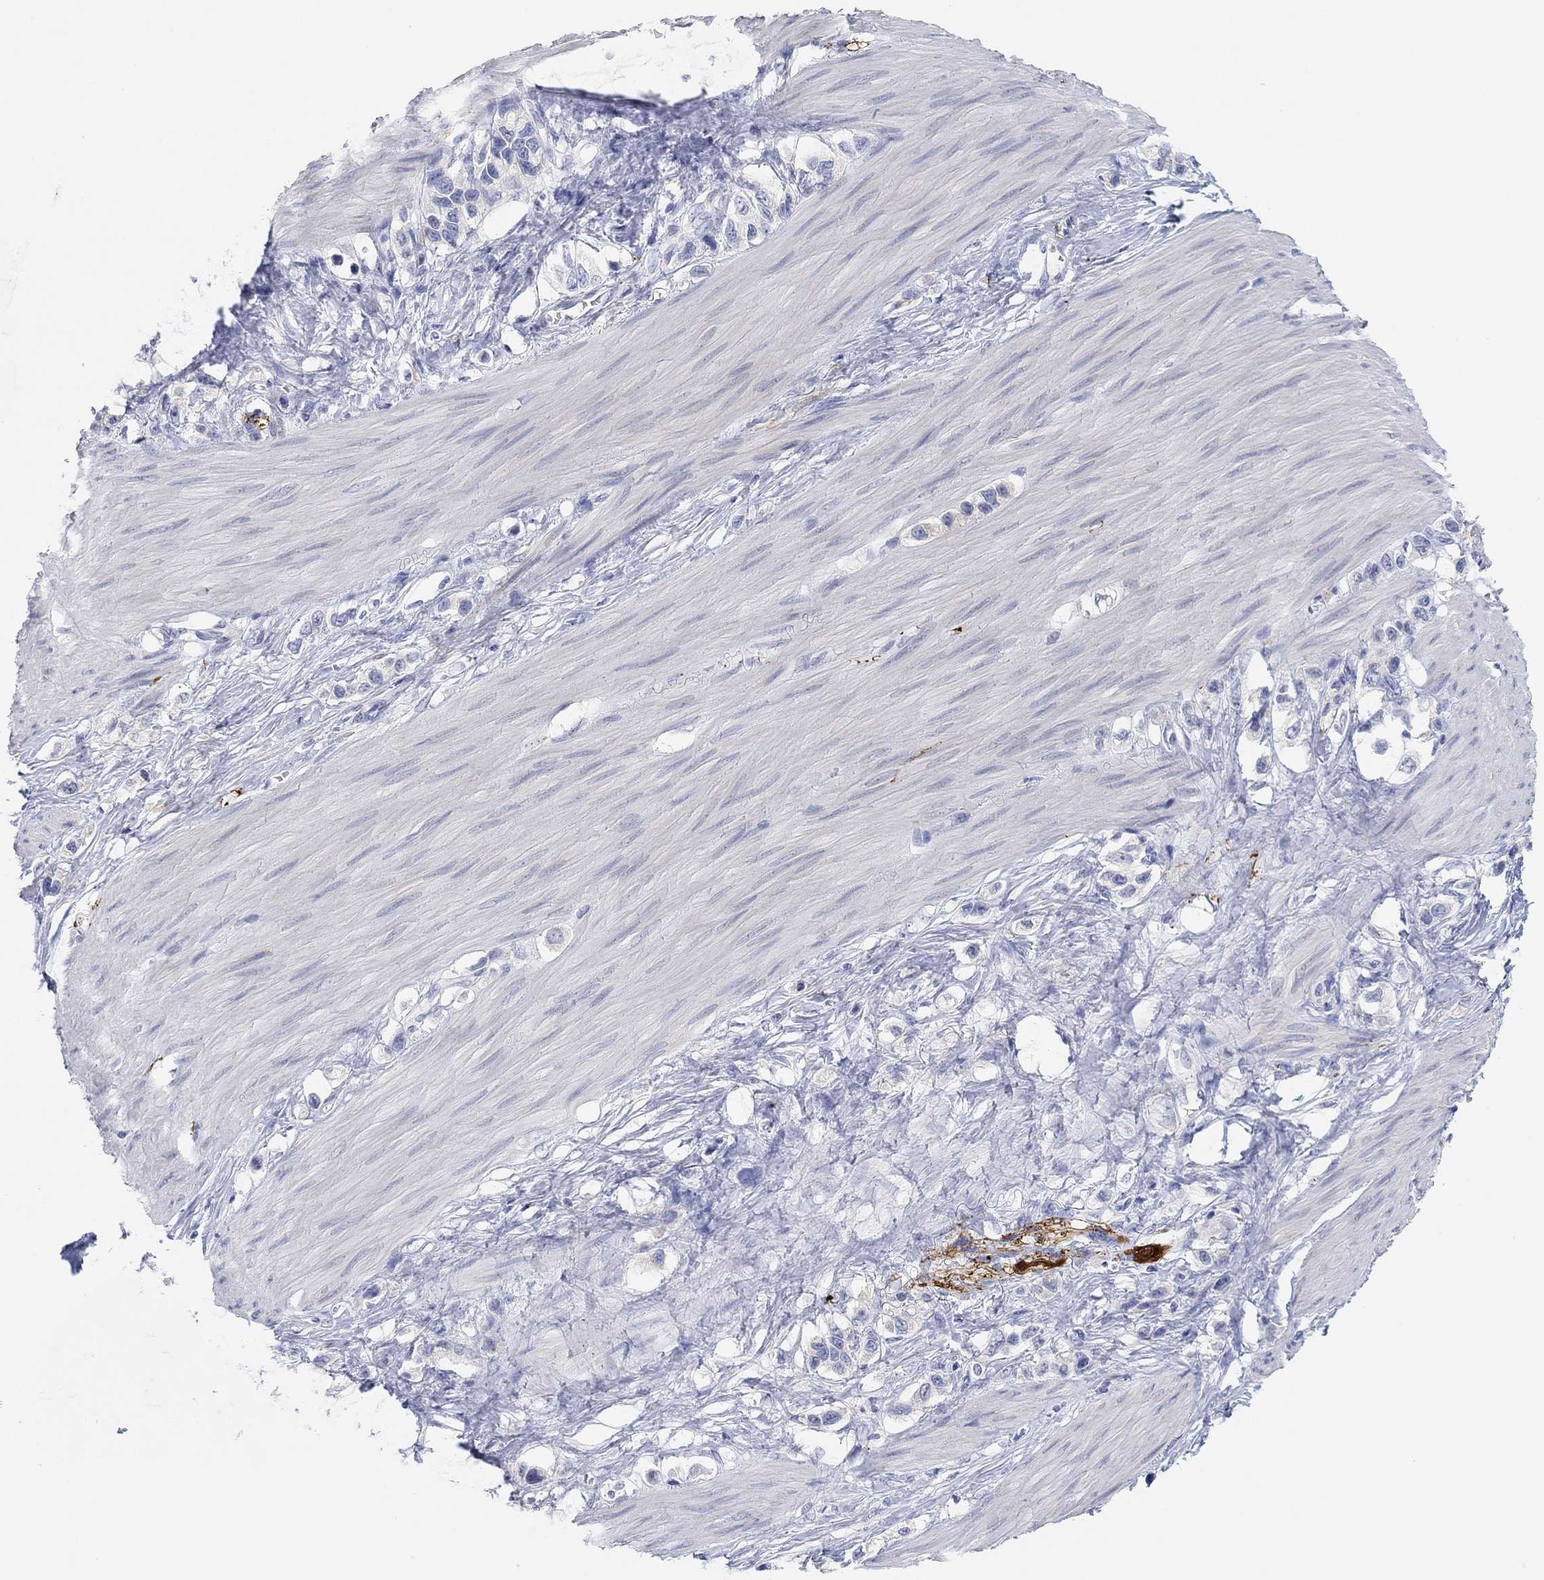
{"staining": {"intensity": "negative", "quantity": "none", "location": "none"}, "tissue": "stomach cancer", "cell_type": "Tumor cells", "image_type": "cancer", "snomed": [{"axis": "morphology", "description": "Normal tissue, NOS"}, {"axis": "morphology", "description": "Adenocarcinoma, NOS"}, {"axis": "morphology", "description": "Adenocarcinoma, High grade"}, {"axis": "topography", "description": "Stomach, upper"}, {"axis": "topography", "description": "Stomach"}], "caption": "Human stomach cancer stained for a protein using immunohistochemistry shows no staining in tumor cells.", "gene": "VAT1L", "patient": {"sex": "female", "age": 65}}